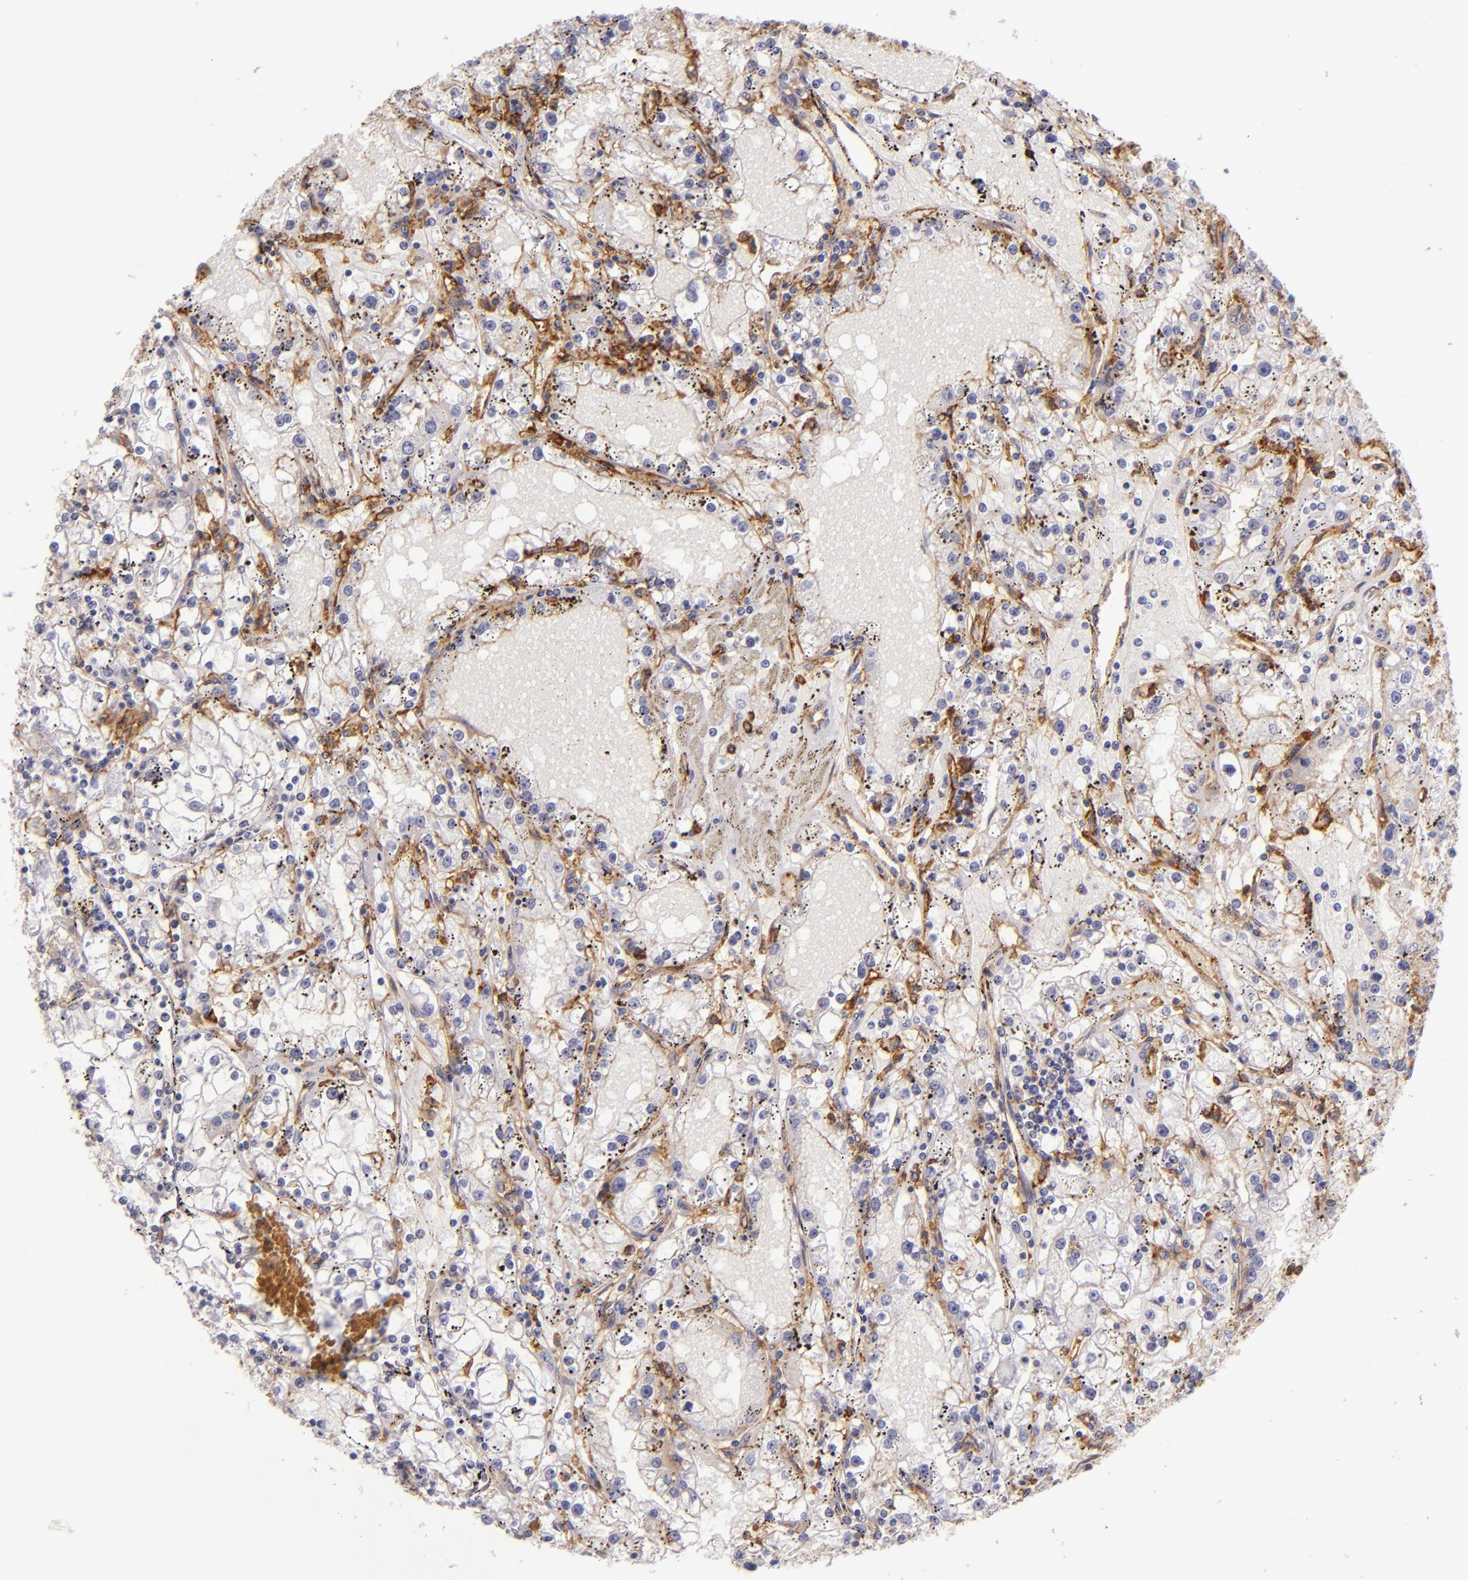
{"staining": {"intensity": "negative", "quantity": "none", "location": "none"}, "tissue": "renal cancer", "cell_type": "Tumor cells", "image_type": "cancer", "snomed": [{"axis": "morphology", "description": "Adenocarcinoma, NOS"}, {"axis": "topography", "description": "Kidney"}], "caption": "There is no significant positivity in tumor cells of renal cancer.", "gene": "CD9", "patient": {"sex": "male", "age": 56}}